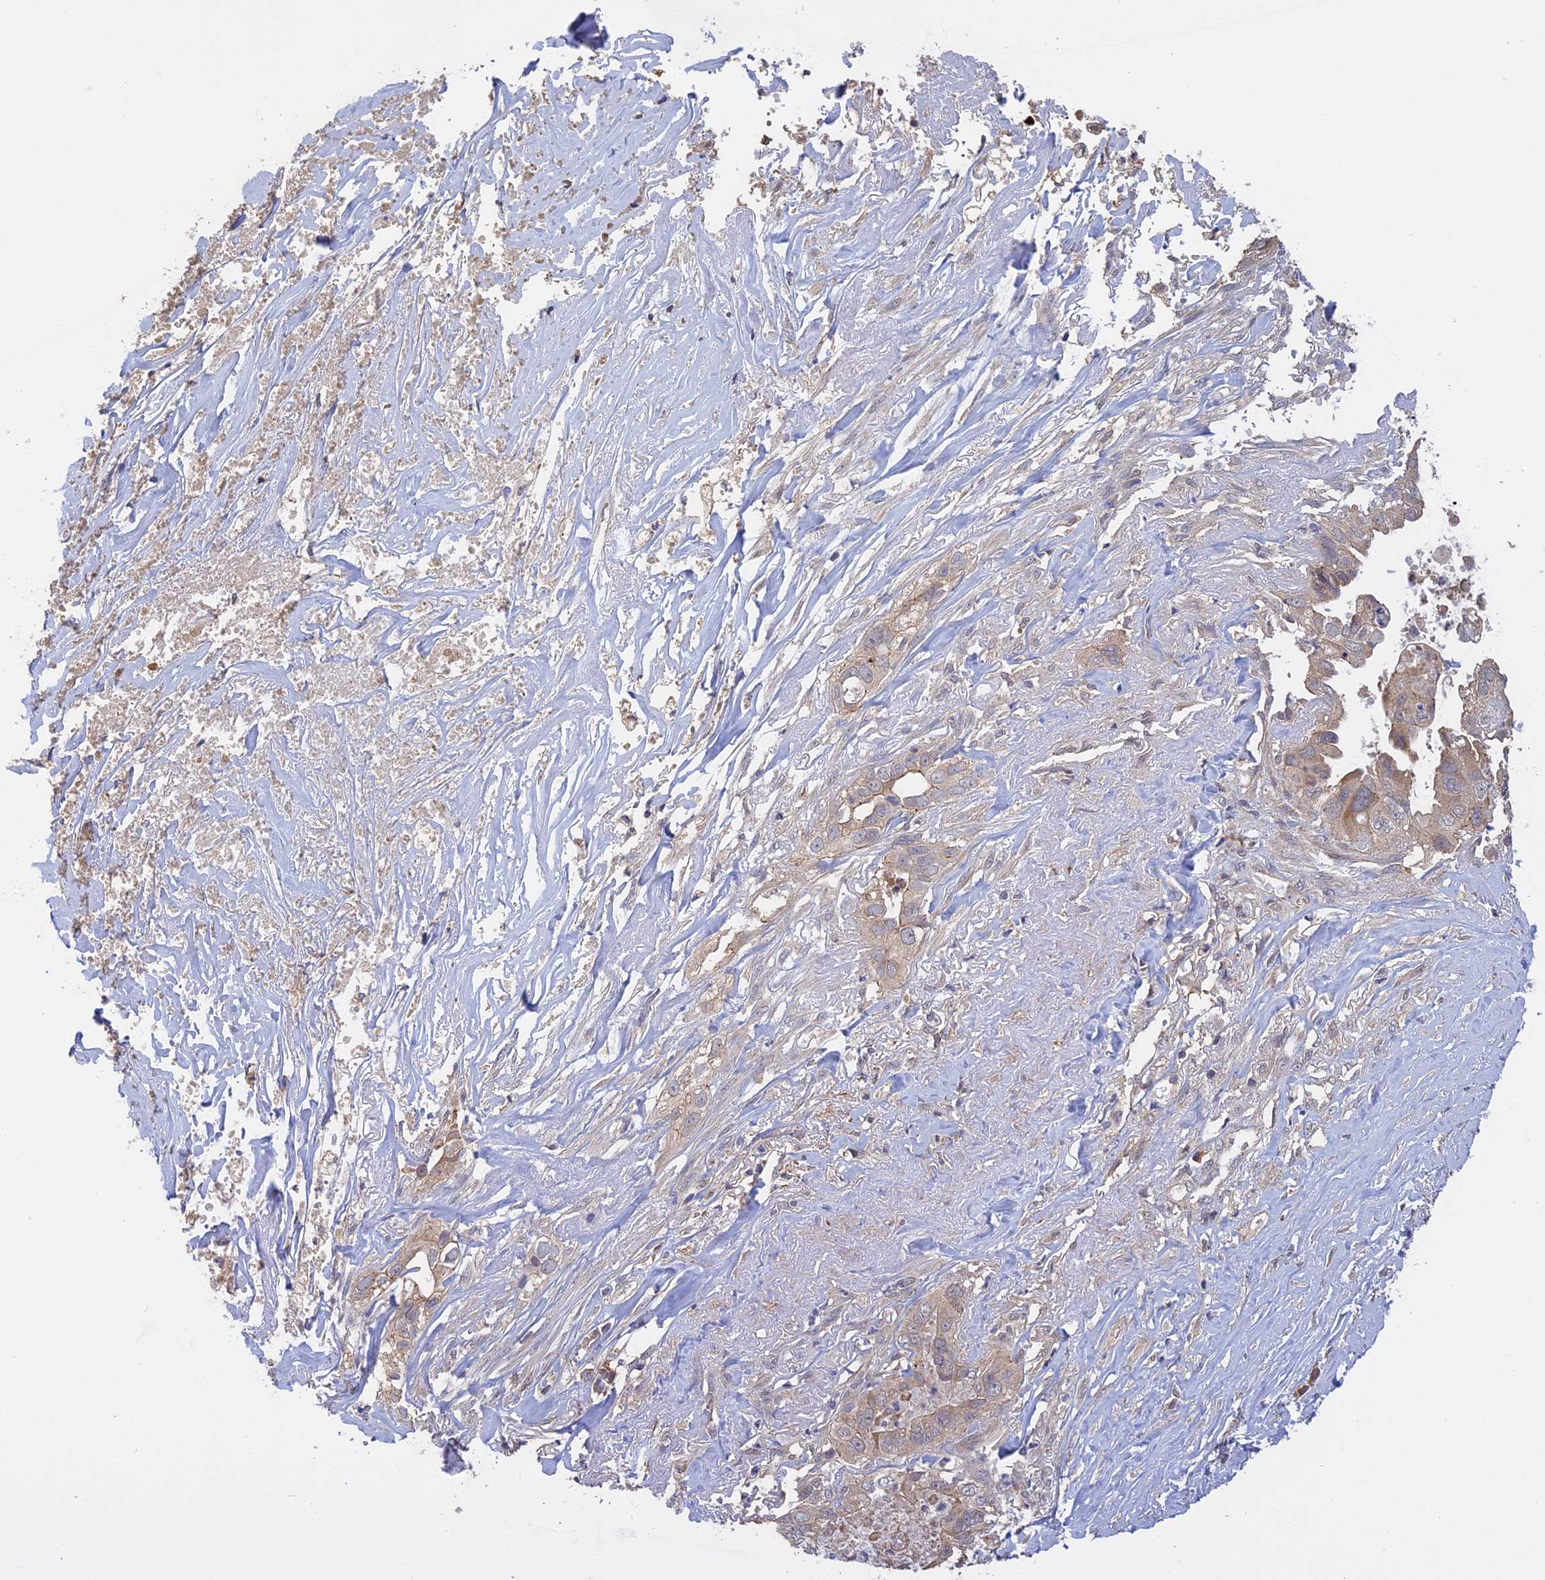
{"staining": {"intensity": "weak", "quantity": "<25%", "location": "cytoplasmic/membranous"}, "tissue": "liver cancer", "cell_type": "Tumor cells", "image_type": "cancer", "snomed": [{"axis": "morphology", "description": "Cholangiocarcinoma"}, {"axis": "topography", "description": "Liver"}], "caption": "Tumor cells show no significant protein positivity in liver cancer (cholangiocarcinoma).", "gene": "ARHGAP40", "patient": {"sex": "female", "age": 79}}